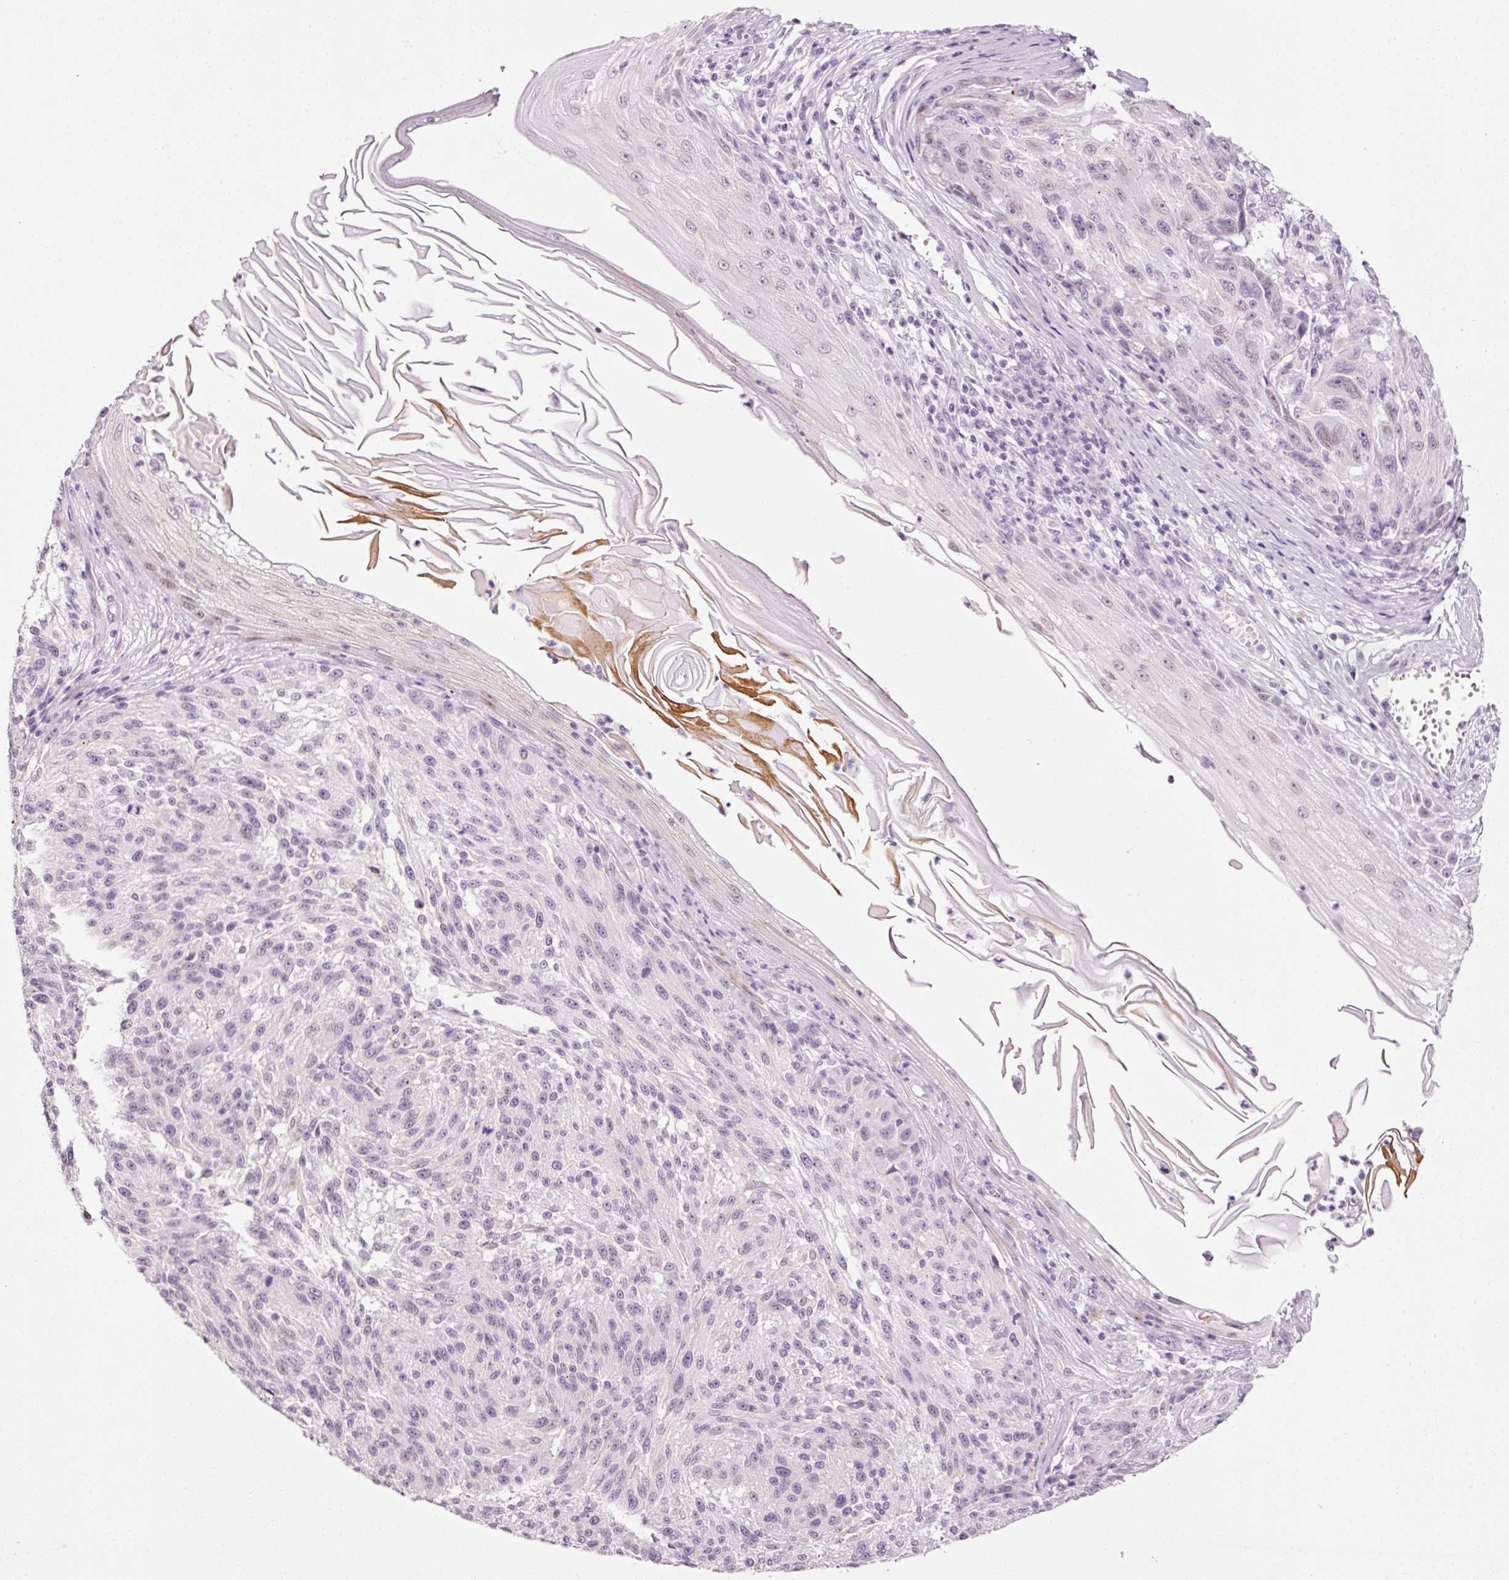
{"staining": {"intensity": "negative", "quantity": "none", "location": "none"}, "tissue": "melanoma", "cell_type": "Tumor cells", "image_type": "cancer", "snomed": [{"axis": "morphology", "description": "Malignant melanoma, NOS"}, {"axis": "topography", "description": "Skin"}], "caption": "Human malignant melanoma stained for a protein using immunohistochemistry exhibits no expression in tumor cells.", "gene": "ANKRD20A1", "patient": {"sex": "male", "age": 53}}